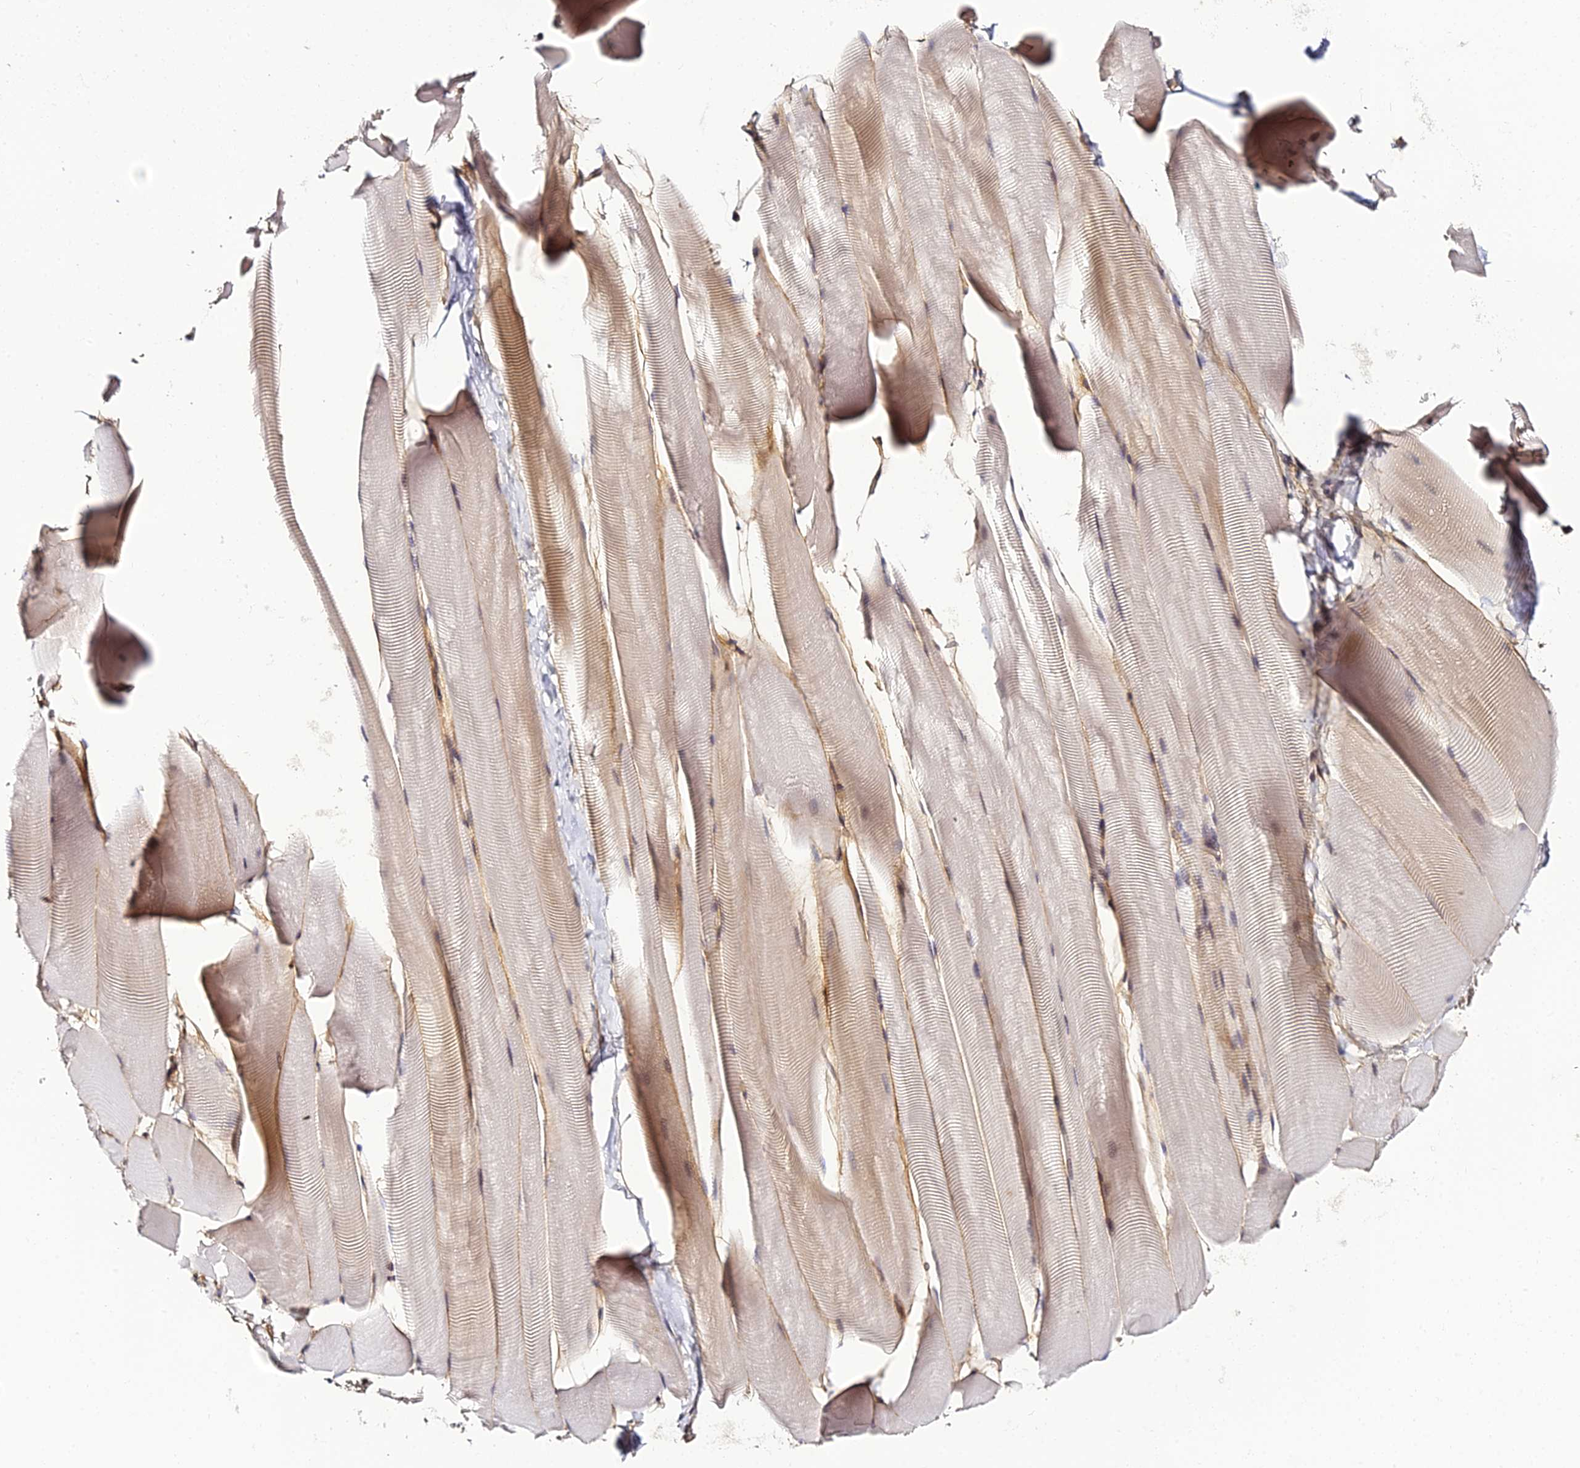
{"staining": {"intensity": "weak", "quantity": "25%-75%", "location": "cytoplasmic/membranous"}, "tissue": "skeletal muscle", "cell_type": "Myocytes", "image_type": "normal", "snomed": [{"axis": "morphology", "description": "Normal tissue, NOS"}, {"axis": "topography", "description": "Skeletal muscle"}], "caption": "Benign skeletal muscle demonstrates weak cytoplasmic/membranous staining in approximately 25%-75% of myocytes, visualized by immunohistochemistry.", "gene": "IL4I1", "patient": {"sex": "male", "age": 25}}